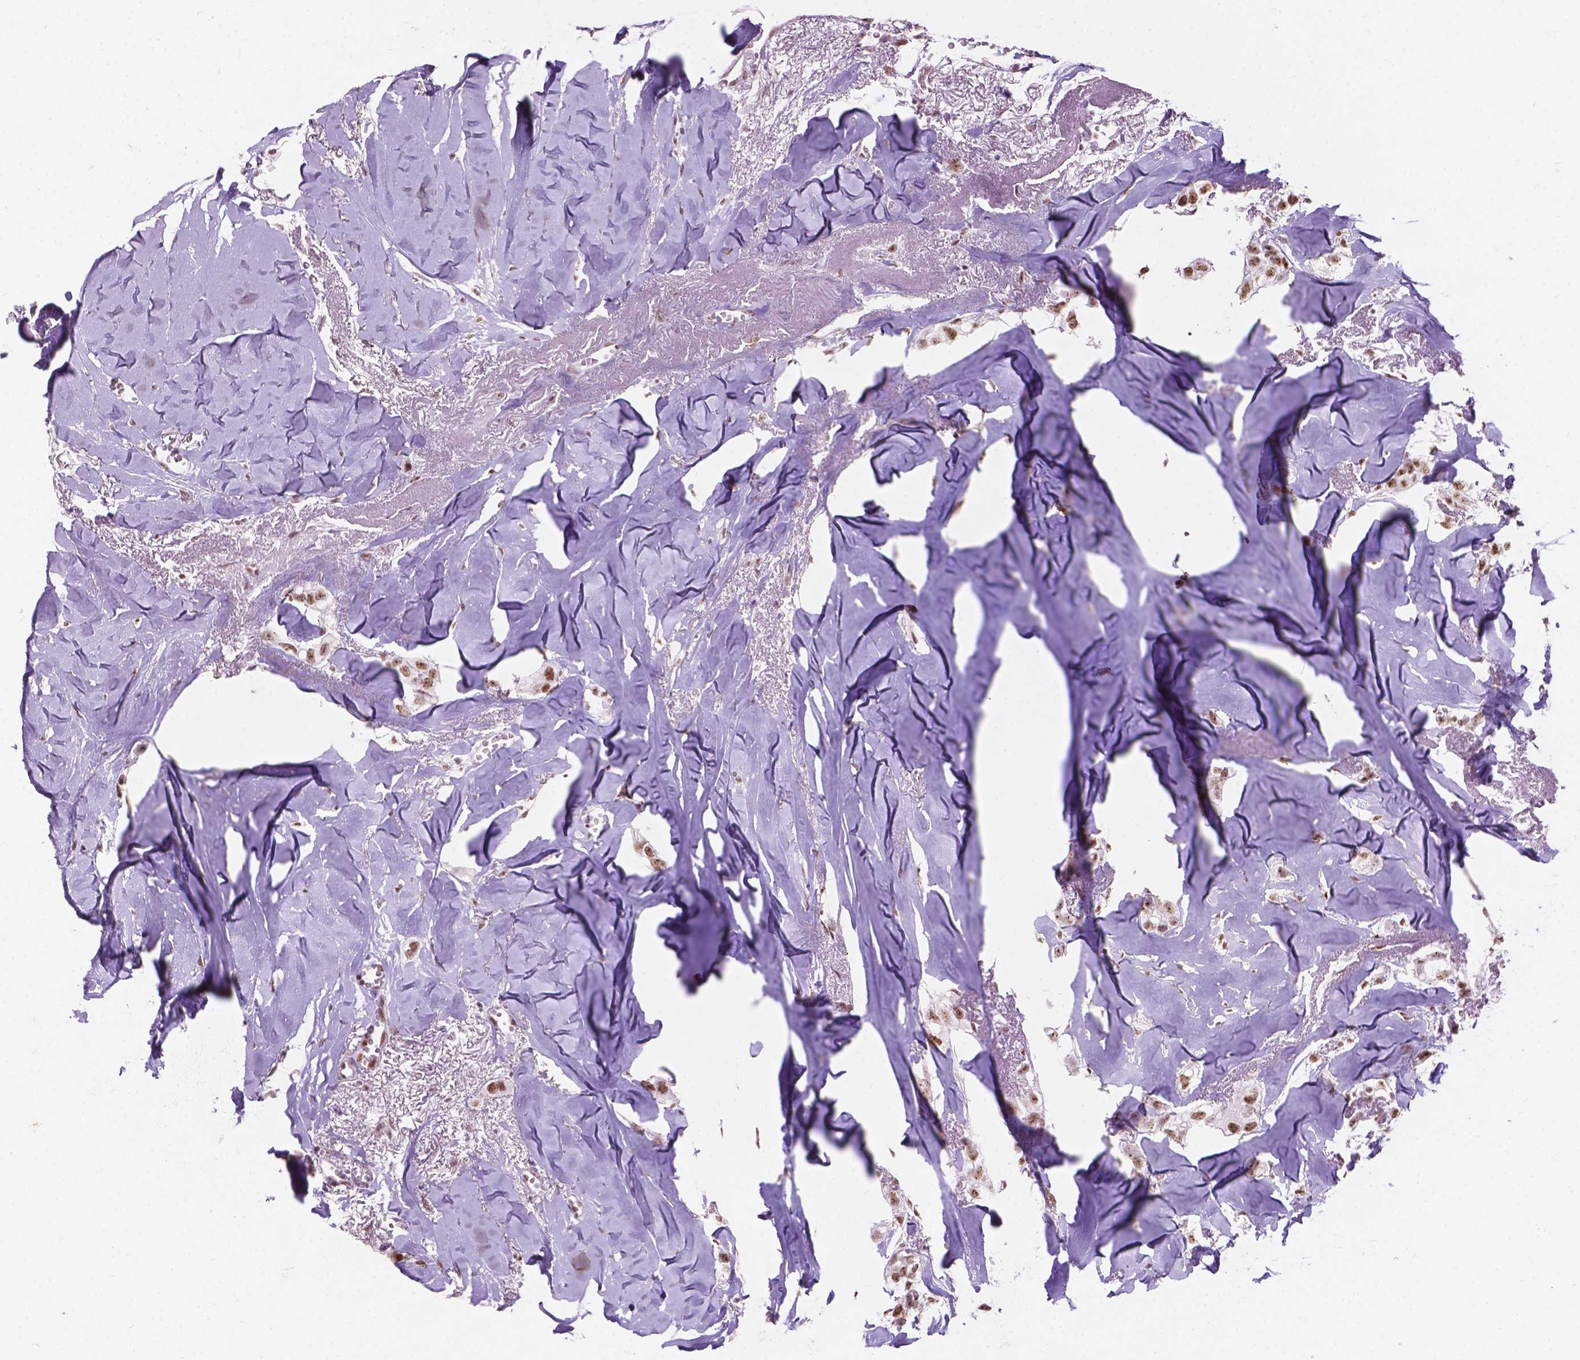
{"staining": {"intensity": "moderate", "quantity": ">75%", "location": "nuclear"}, "tissue": "breast cancer", "cell_type": "Tumor cells", "image_type": "cancer", "snomed": [{"axis": "morphology", "description": "Duct carcinoma"}, {"axis": "topography", "description": "Breast"}], "caption": "Protein staining of breast cancer tissue displays moderate nuclear expression in approximately >75% of tumor cells.", "gene": "COIL", "patient": {"sex": "female", "age": 85}}